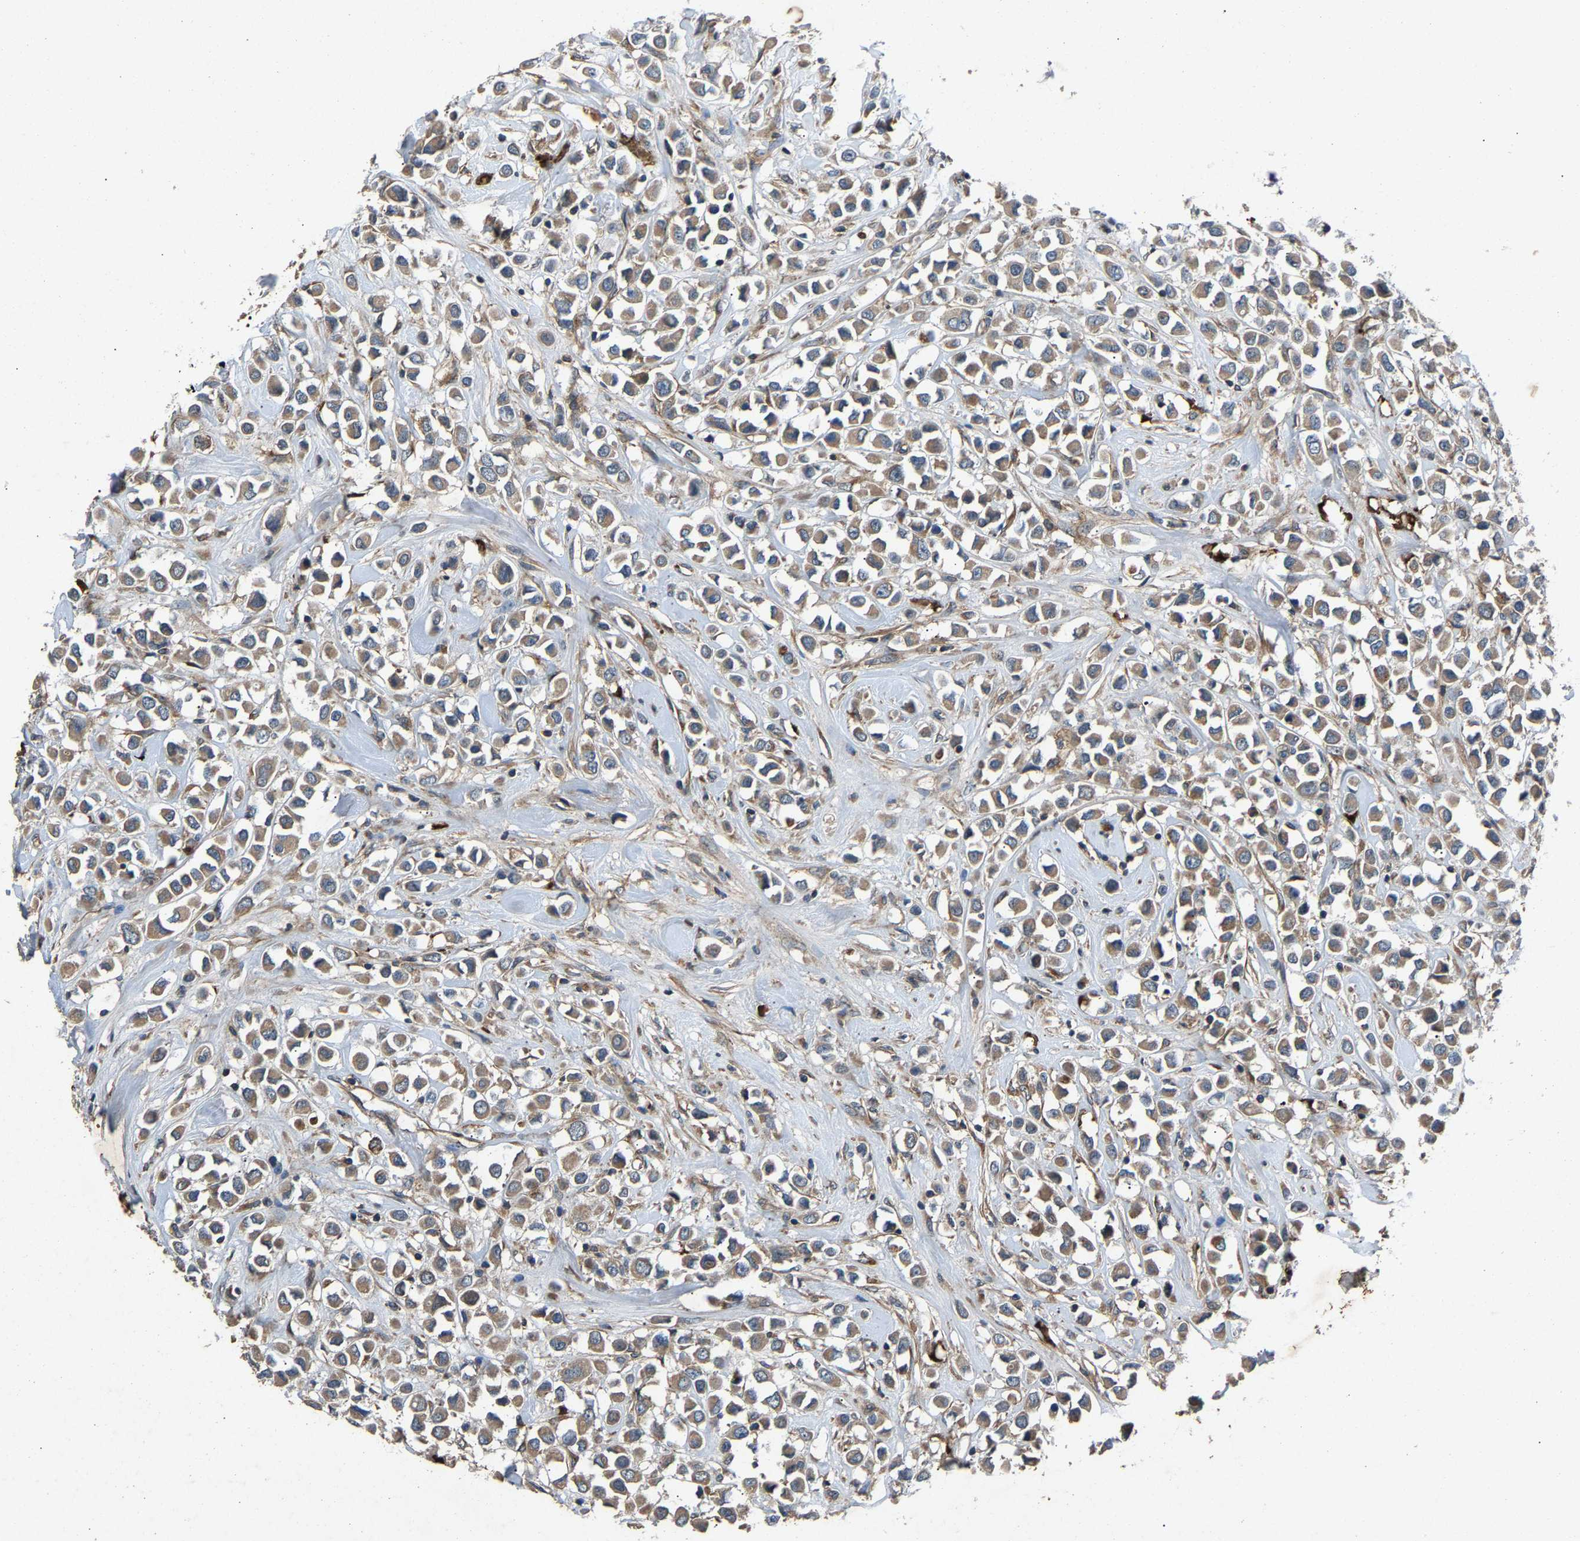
{"staining": {"intensity": "moderate", "quantity": ">75%", "location": "cytoplasmic/membranous"}, "tissue": "breast cancer", "cell_type": "Tumor cells", "image_type": "cancer", "snomed": [{"axis": "morphology", "description": "Duct carcinoma"}, {"axis": "topography", "description": "Breast"}], "caption": "High-magnification brightfield microscopy of breast intraductal carcinoma stained with DAB (brown) and counterstained with hematoxylin (blue). tumor cells exhibit moderate cytoplasmic/membranous expression is seen in about>75% of cells.", "gene": "PPID", "patient": {"sex": "female", "age": 61}}